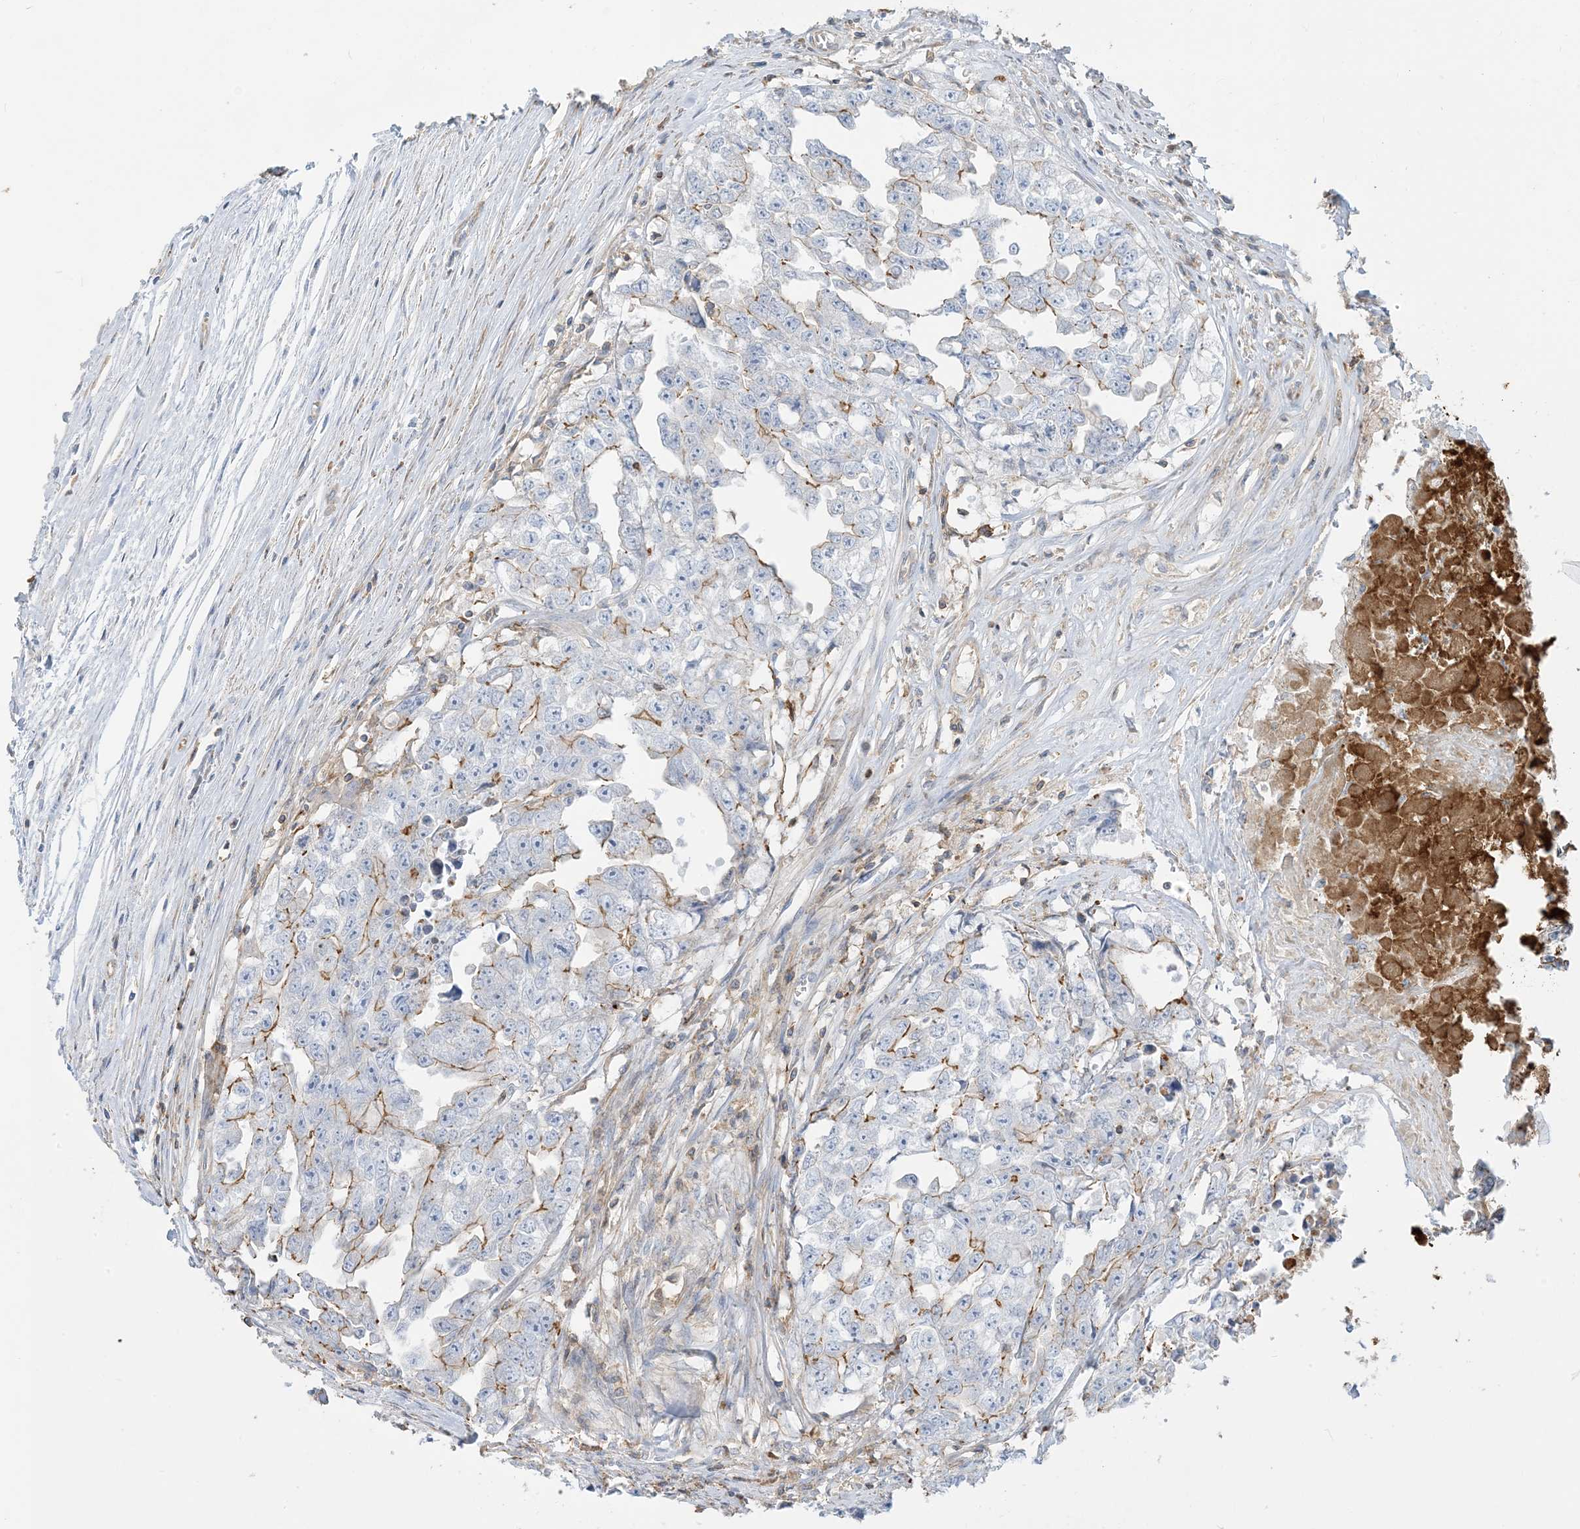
{"staining": {"intensity": "moderate", "quantity": "<25%", "location": "cytoplasmic/membranous"}, "tissue": "testis cancer", "cell_type": "Tumor cells", "image_type": "cancer", "snomed": [{"axis": "morphology", "description": "Seminoma, NOS"}, {"axis": "morphology", "description": "Carcinoma, Embryonal, NOS"}, {"axis": "topography", "description": "Testis"}], "caption": "There is low levels of moderate cytoplasmic/membranous staining in tumor cells of seminoma (testis), as demonstrated by immunohistochemical staining (brown color).", "gene": "GTF3C2", "patient": {"sex": "male", "age": 43}}